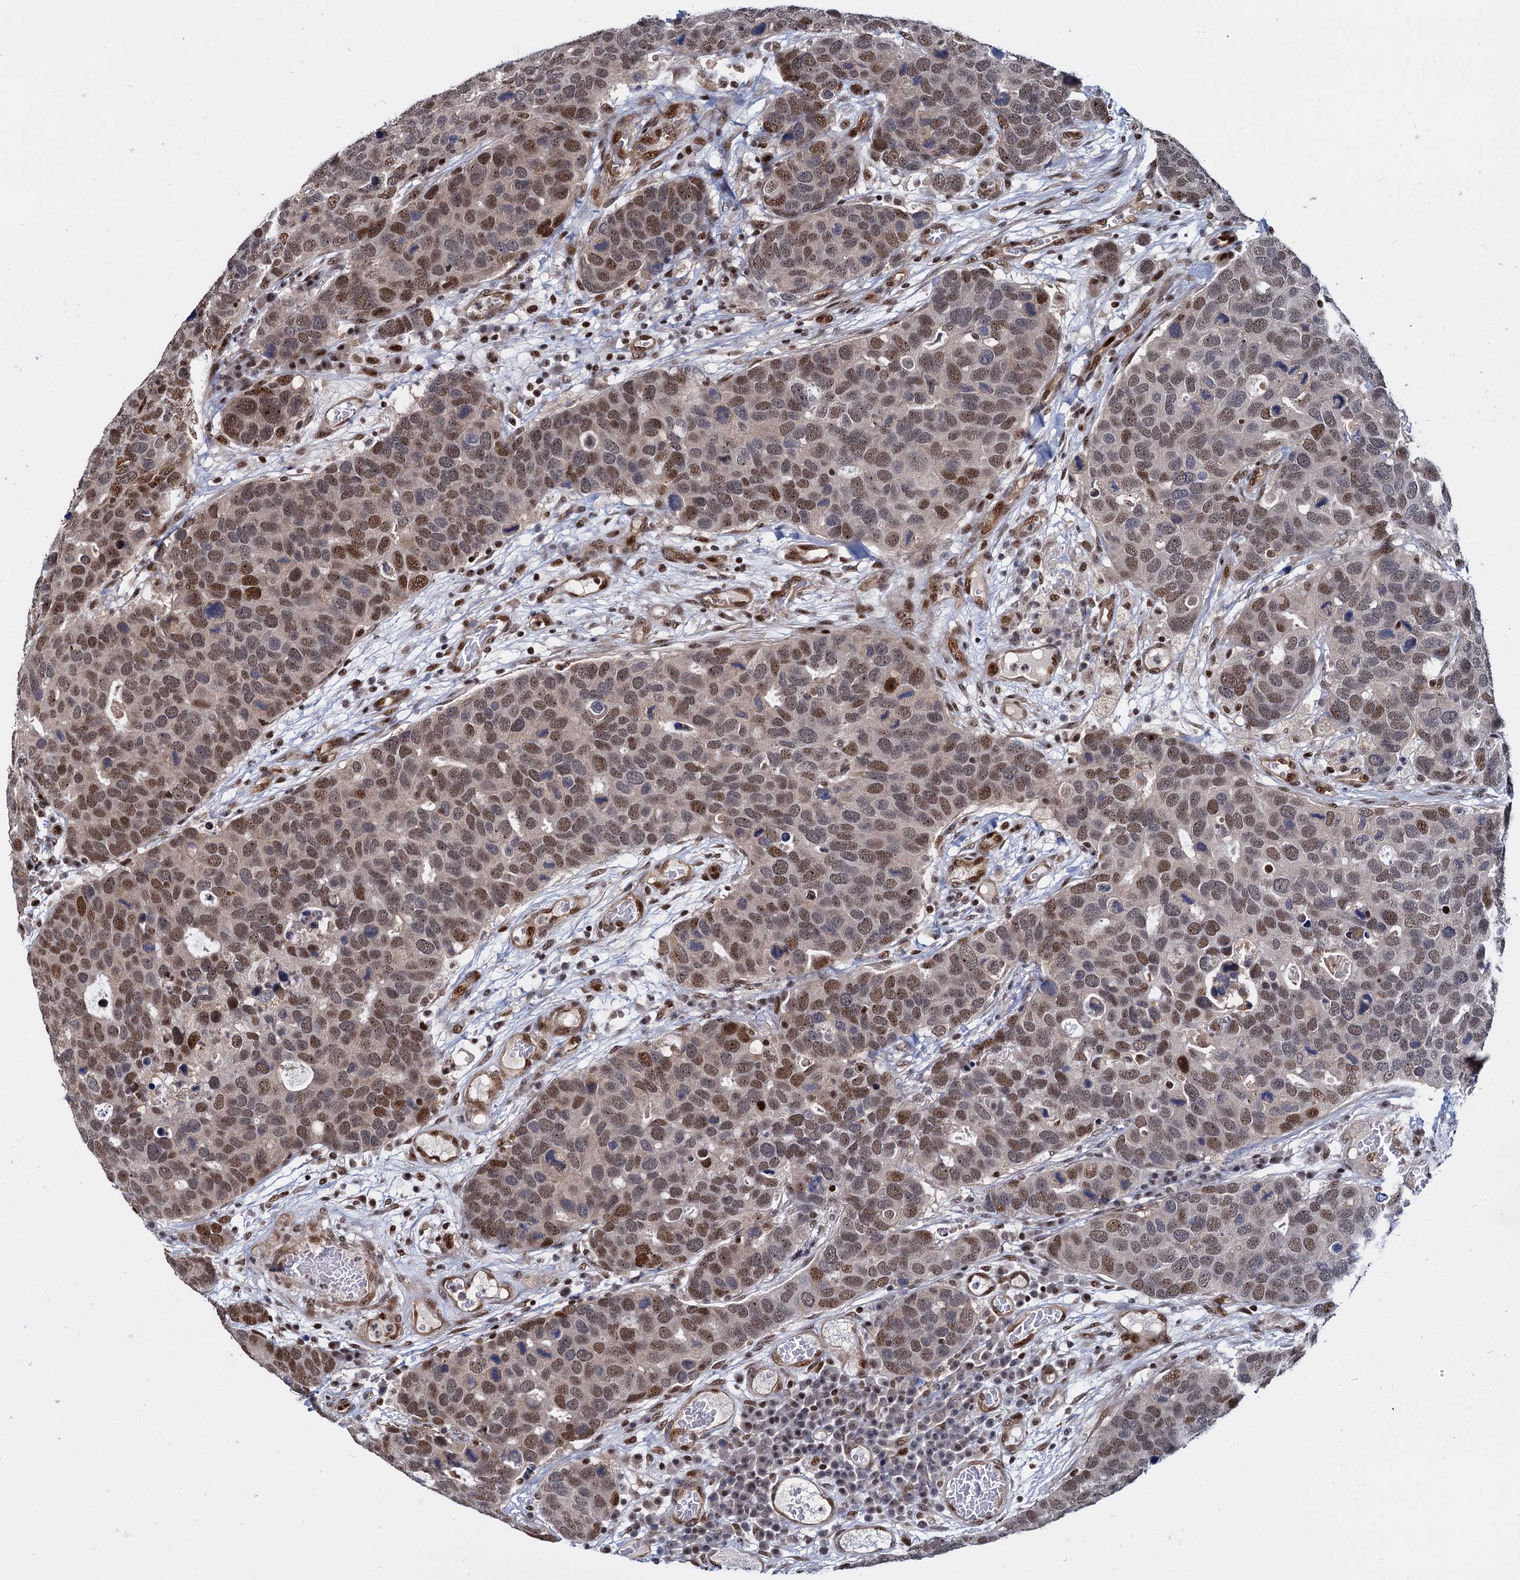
{"staining": {"intensity": "moderate", "quantity": ">75%", "location": "nuclear"}, "tissue": "breast cancer", "cell_type": "Tumor cells", "image_type": "cancer", "snomed": [{"axis": "morphology", "description": "Duct carcinoma"}, {"axis": "topography", "description": "Breast"}], "caption": "Approximately >75% of tumor cells in human breast invasive ductal carcinoma reveal moderate nuclear protein expression as visualized by brown immunohistochemical staining.", "gene": "UBLCP1", "patient": {"sex": "female", "age": 83}}